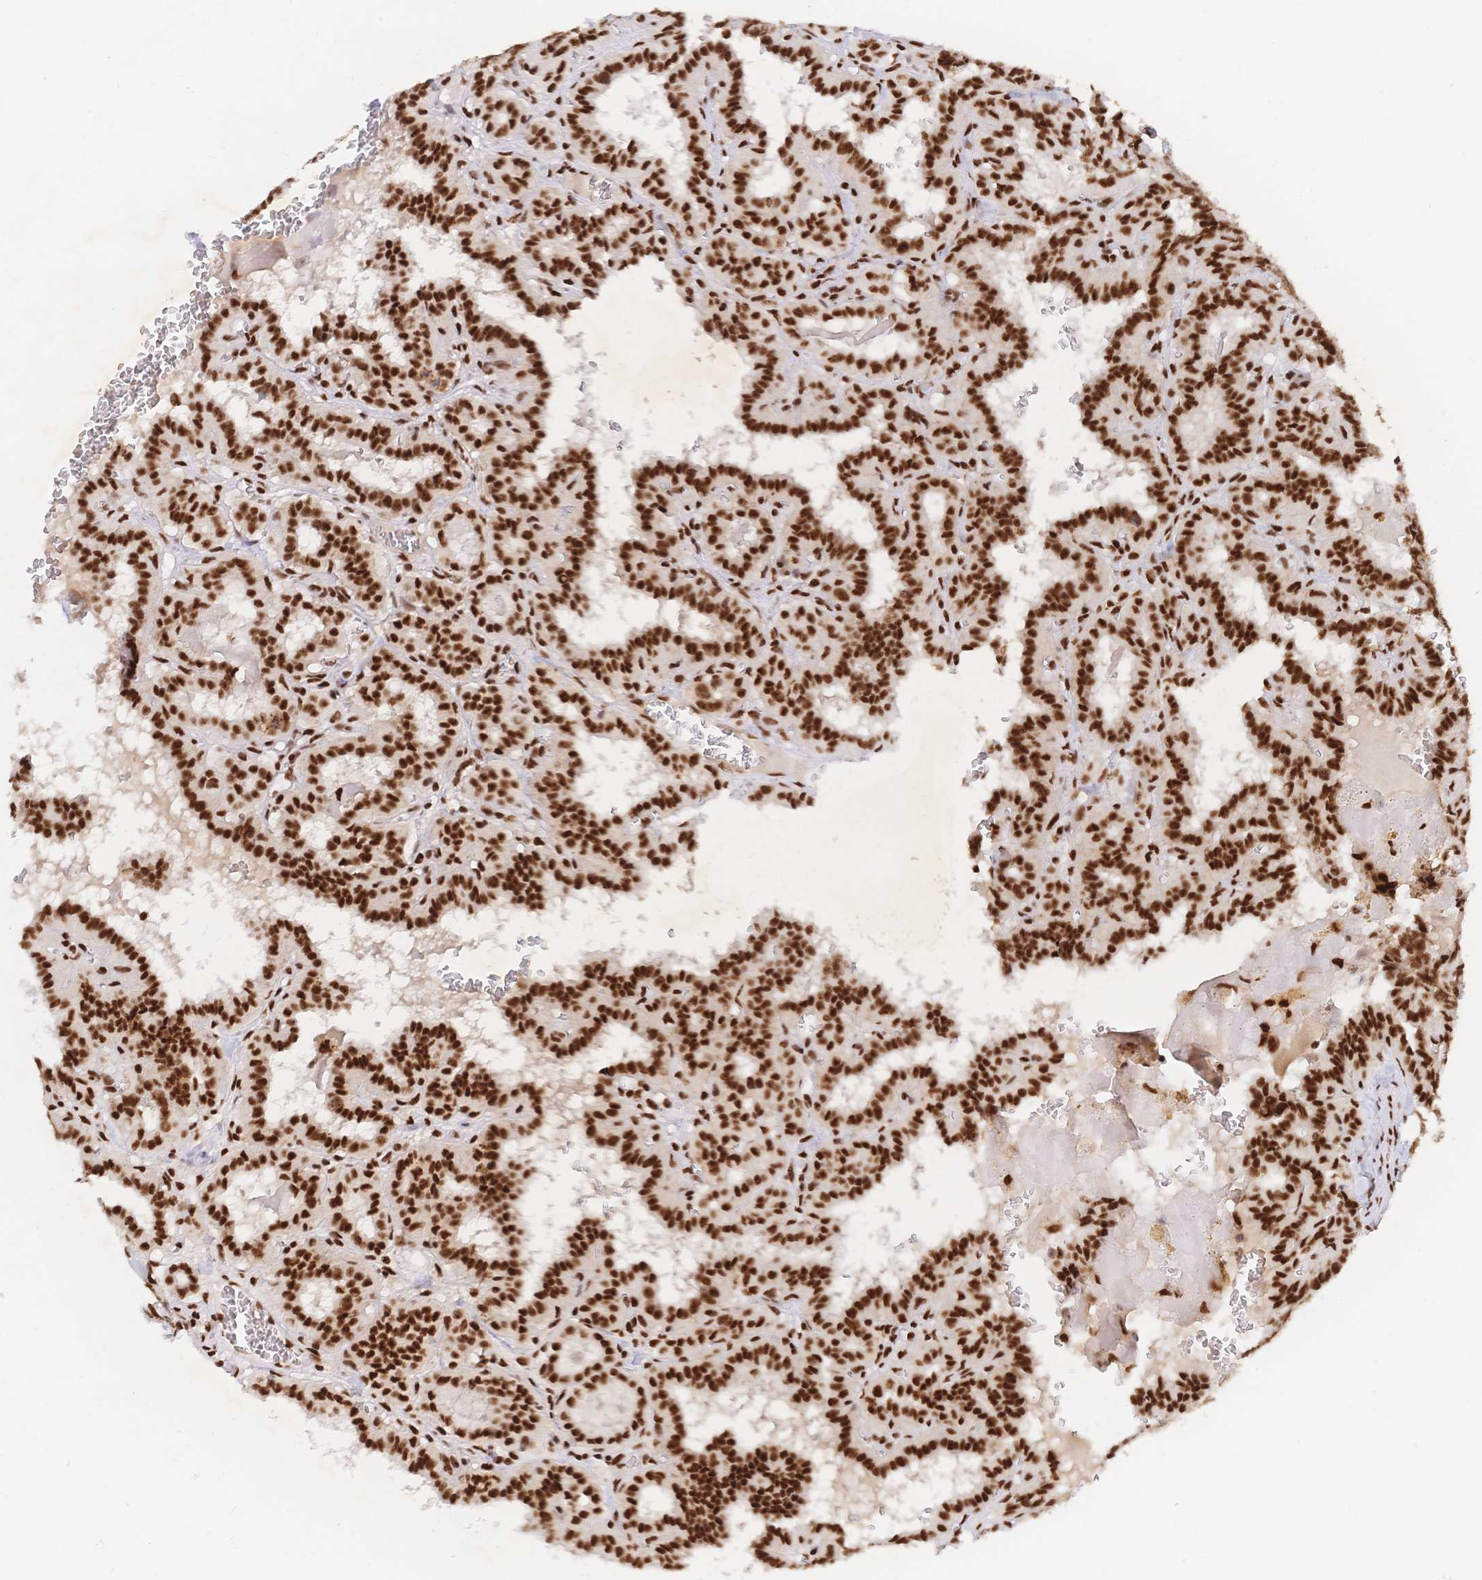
{"staining": {"intensity": "strong", "quantity": ">75%", "location": "nuclear"}, "tissue": "thyroid cancer", "cell_type": "Tumor cells", "image_type": "cancer", "snomed": [{"axis": "morphology", "description": "Papillary adenocarcinoma, NOS"}, {"axis": "topography", "description": "Thyroid gland"}], "caption": "Human thyroid cancer stained with a protein marker demonstrates strong staining in tumor cells.", "gene": "SRSF1", "patient": {"sex": "female", "age": 21}}